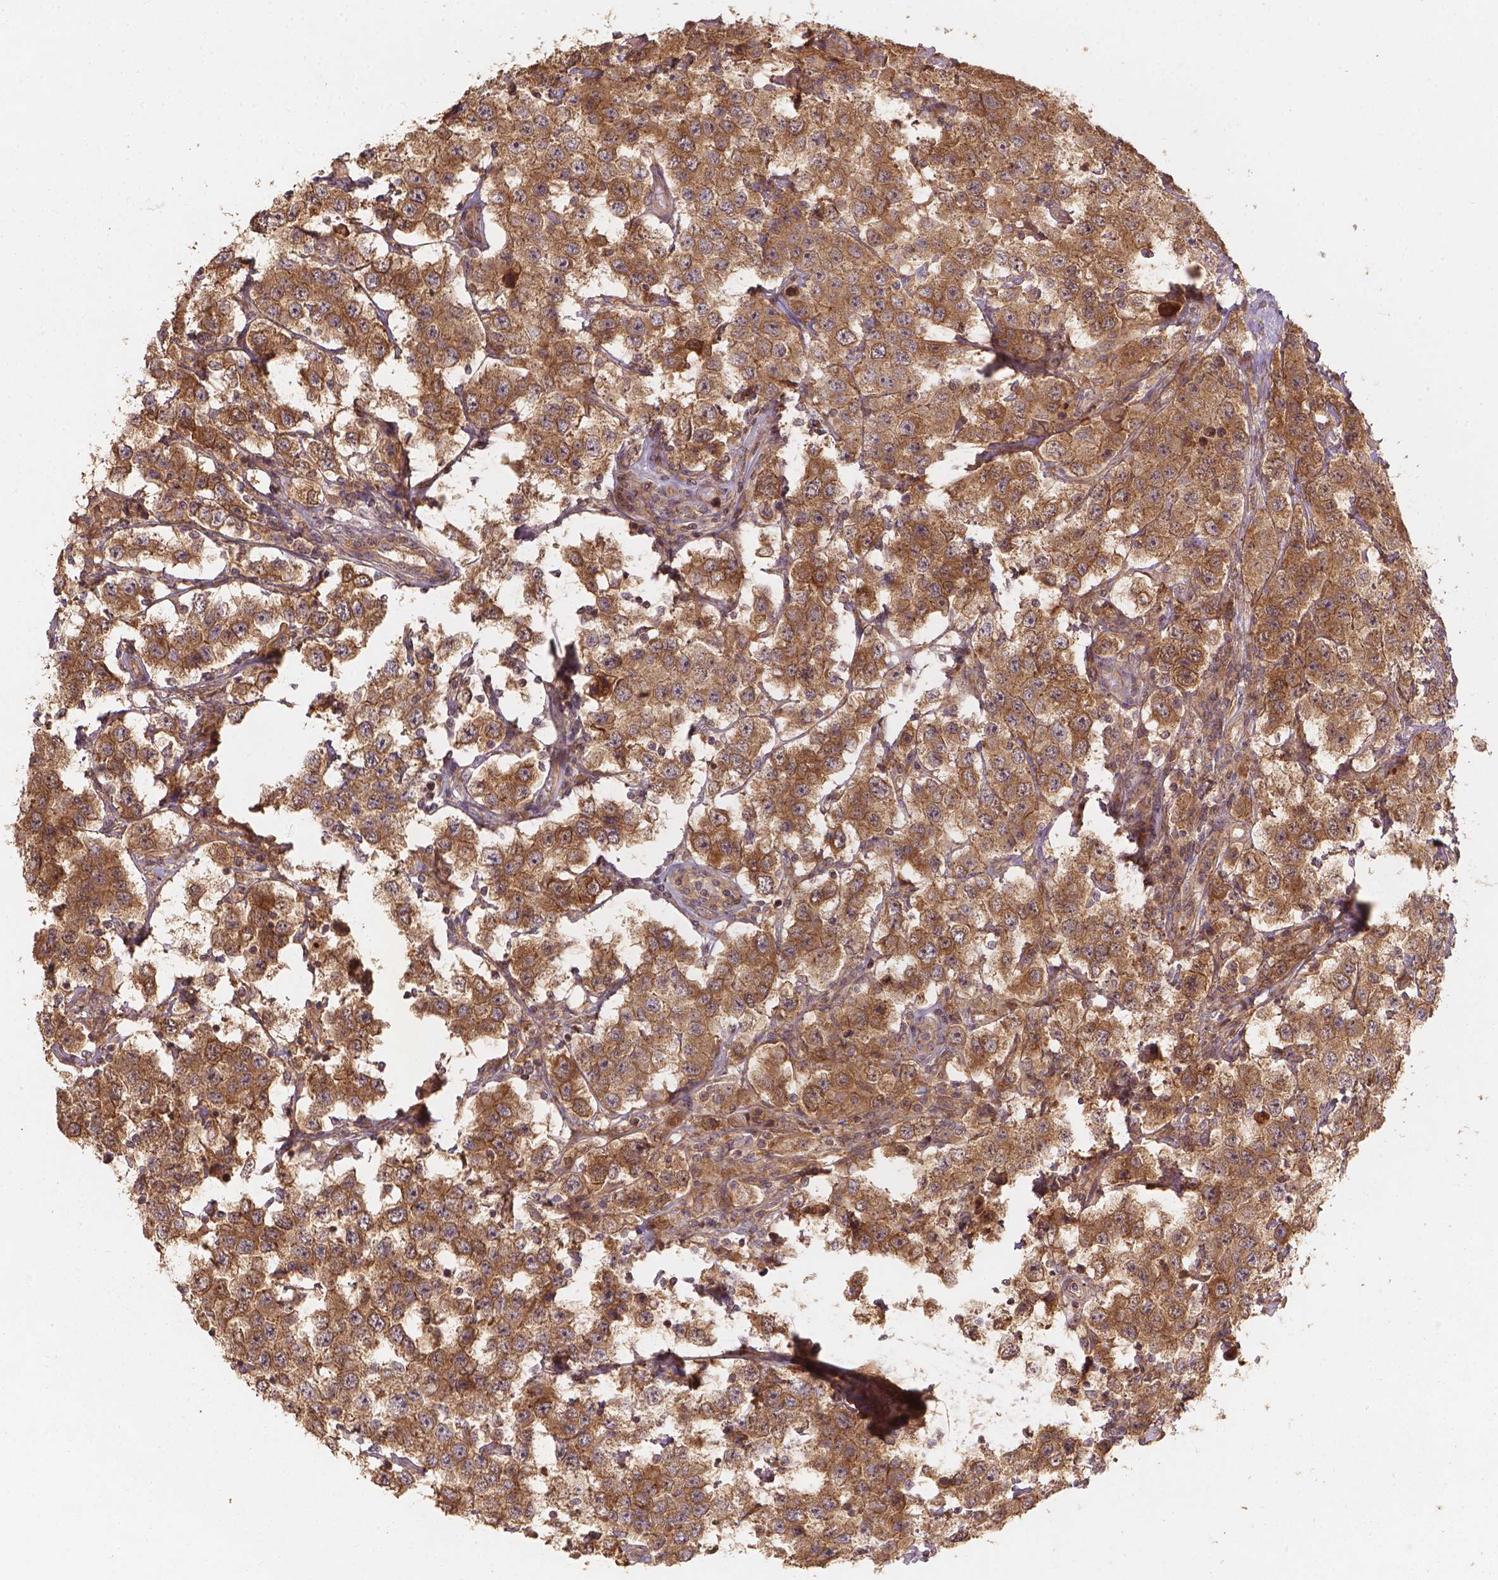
{"staining": {"intensity": "moderate", "quantity": ">75%", "location": "cytoplasmic/membranous"}, "tissue": "testis cancer", "cell_type": "Tumor cells", "image_type": "cancer", "snomed": [{"axis": "morphology", "description": "Seminoma, NOS"}, {"axis": "topography", "description": "Testis"}], "caption": "Immunohistochemical staining of testis cancer exhibits medium levels of moderate cytoplasmic/membranous positivity in approximately >75% of tumor cells.", "gene": "XPR1", "patient": {"sex": "male", "age": 52}}